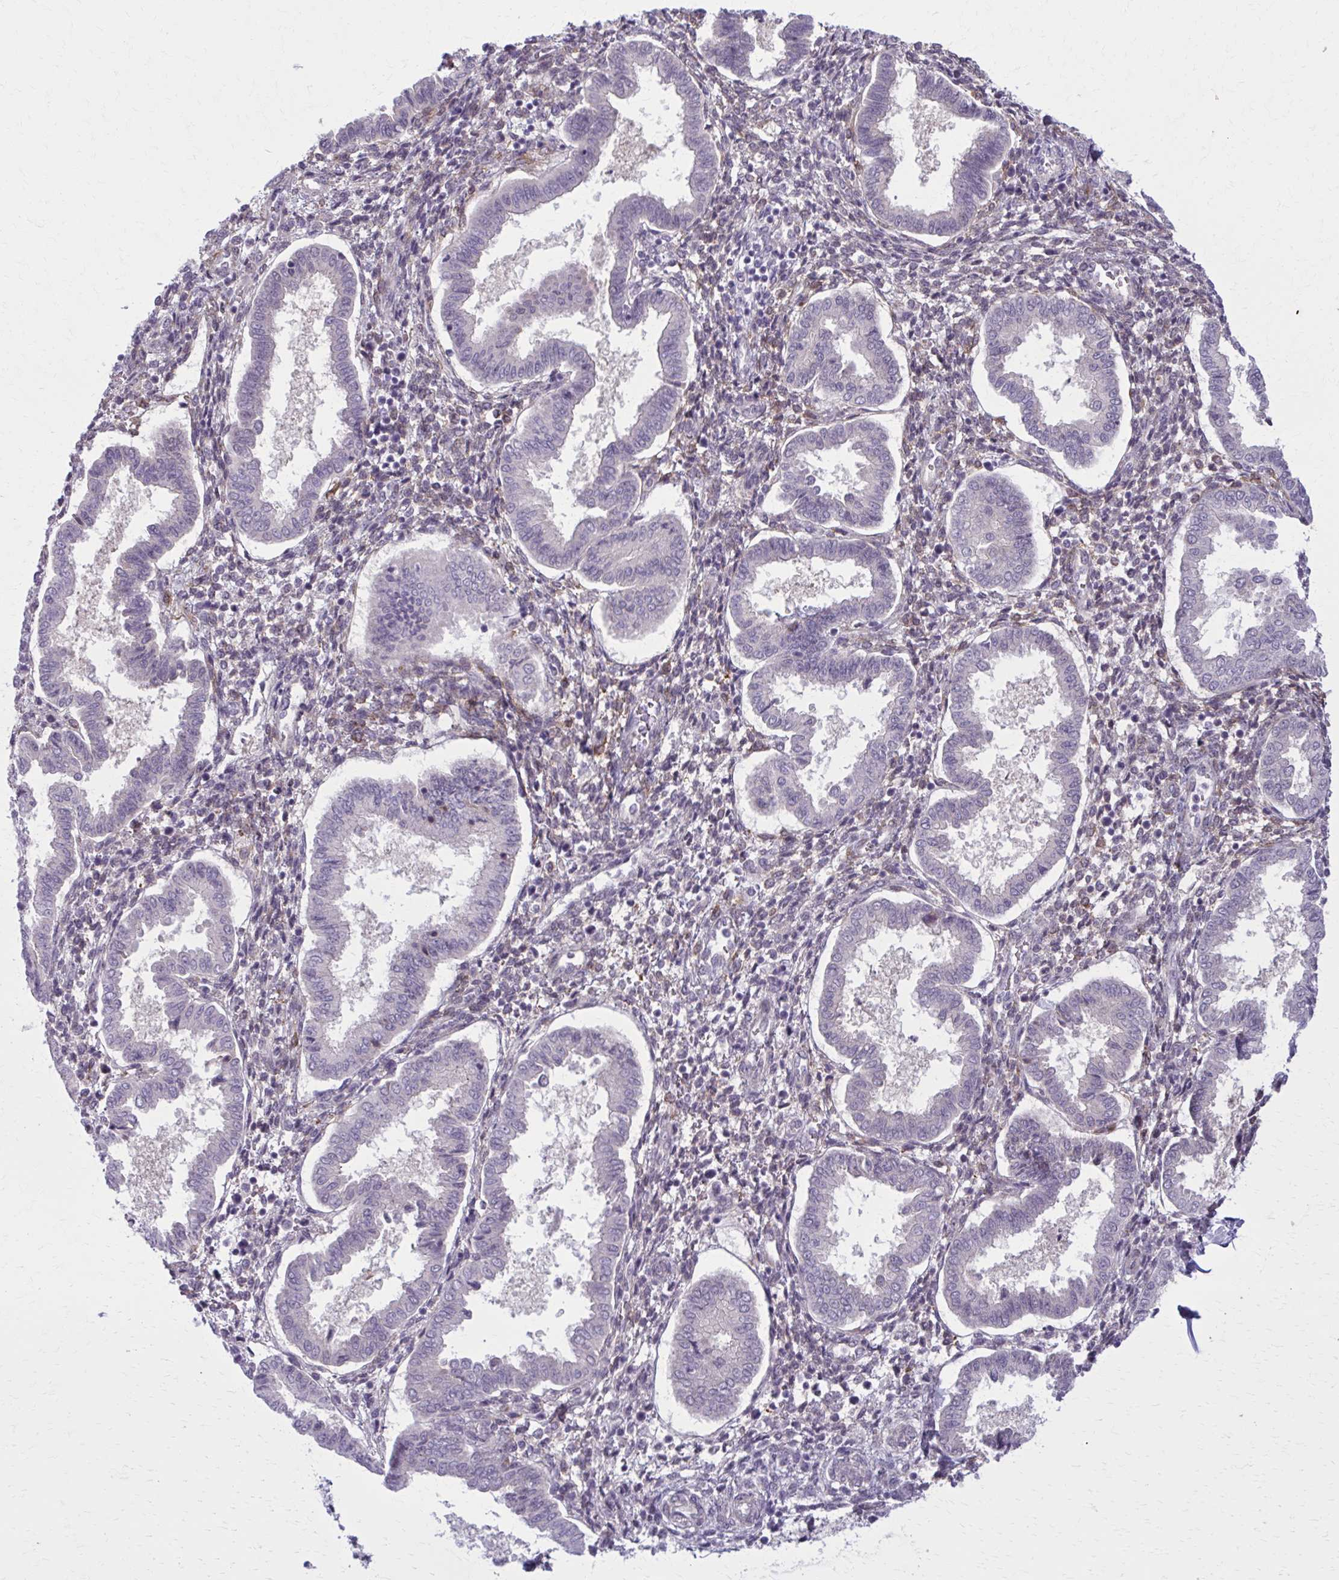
{"staining": {"intensity": "moderate", "quantity": "<25%", "location": "cytoplasmic/membranous"}, "tissue": "endometrium", "cell_type": "Cells in endometrial stroma", "image_type": "normal", "snomed": [{"axis": "morphology", "description": "Normal tissue, NOS"}, {"axis": "topography", "description": "Endometrium"}], "caption": "IHC micrograph of normal endometrium: endometrium stained using immunohistochemistry (IHC) demonstrates low levels of moderate protein expression localized specifically in the cytoplasmic/membranous of cells in endometrial stroma, appearing as a cytoplasmic/membranous brown color.", "gene": "NUMBL", "patient": {"sex": "female", "age": 24}}